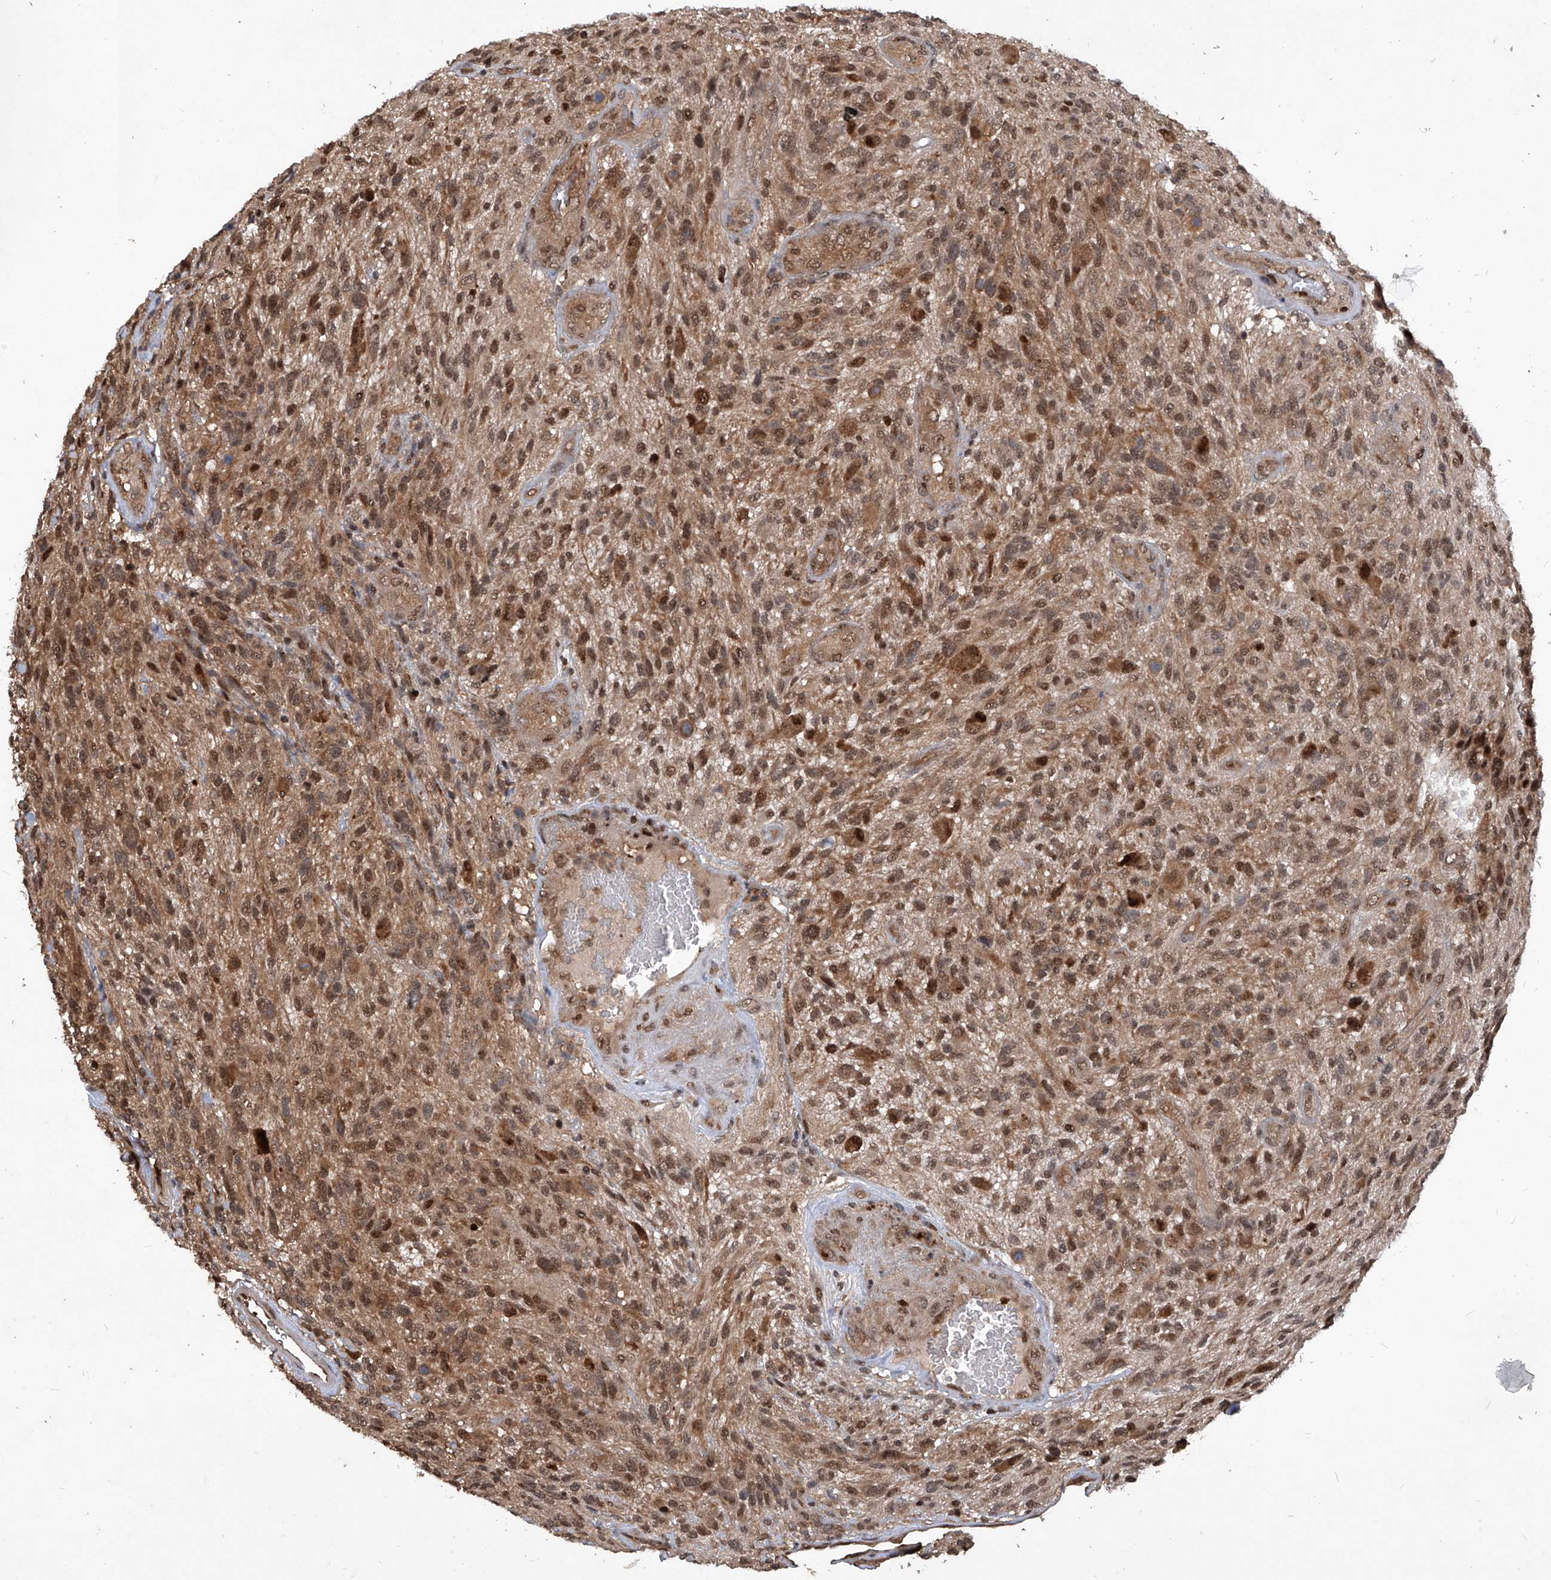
{"staining": {"intensity": "moderate", "quantity": ">75%", "location": "cytoplasmic/membranous,nuclear"}, "tissue": "glioma", "cell_type": "Tumor cells", "image_type": "cancer", "snomed": [{"axis": "morphology", "description": "Glioma, malignant, High grade"}, {"axis": "topography", "description": "Brain"}], "caption": "IHC staining of glioma, which demonstrates medium levels of moderate cytoplasmic/membranous and nuclear expression in about >75% of tumor cells indicating moderate cytoplasmic/membranous and nuclear protein expression. The staining was performed using DAB (3,3'-diaminobenzidine) (brown) for protein detection and nuclei were counterstained in hematoxylin (blue).", "gene": "PSMB1", "patient": {"sex": "male", "age": 47}}